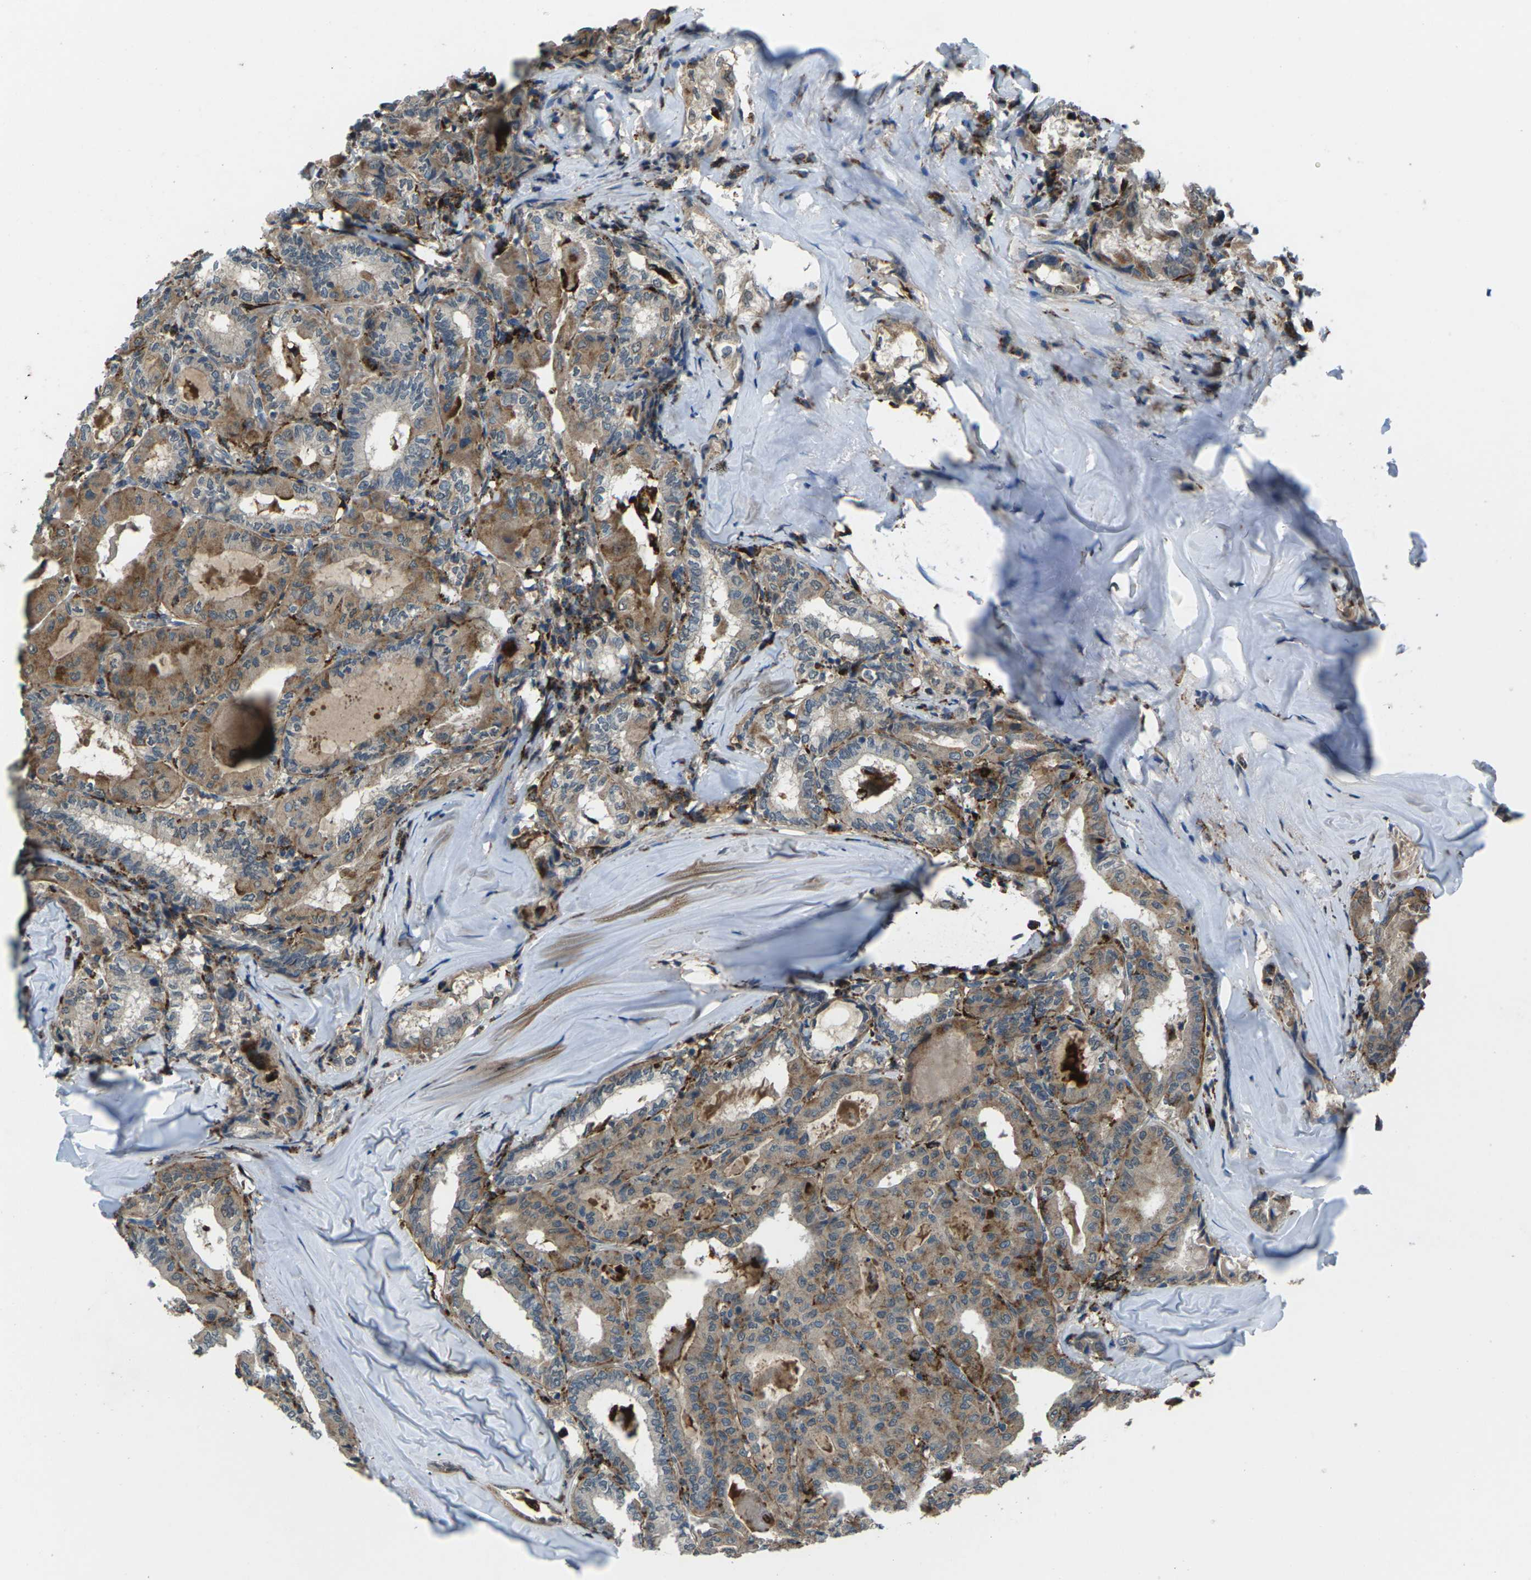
{"staining": {"intensity": "moderate", "quantity": ">75%", "location": "cytoplasmic/membranous"}, "tissue": "thyroid cancer", "cell_type": "Tumor cells", "image_type": "cancer", "snomed": [{"axis": "morphology", "description": "Papillary adenocarcinoma, NOS"}, {"axis": "topography", "description": "Thyroid gland"}], "caption": "Moderate cytoplasmic/membranous expression is identified in about >75% of tumor cells in papillary adenocarcinoma (thyroid). The protein of interest is shown in brown color, while the nuclei are stained blue.", "gene": "SLC31A2", "patient": {"sex": "female", "age": 42}}